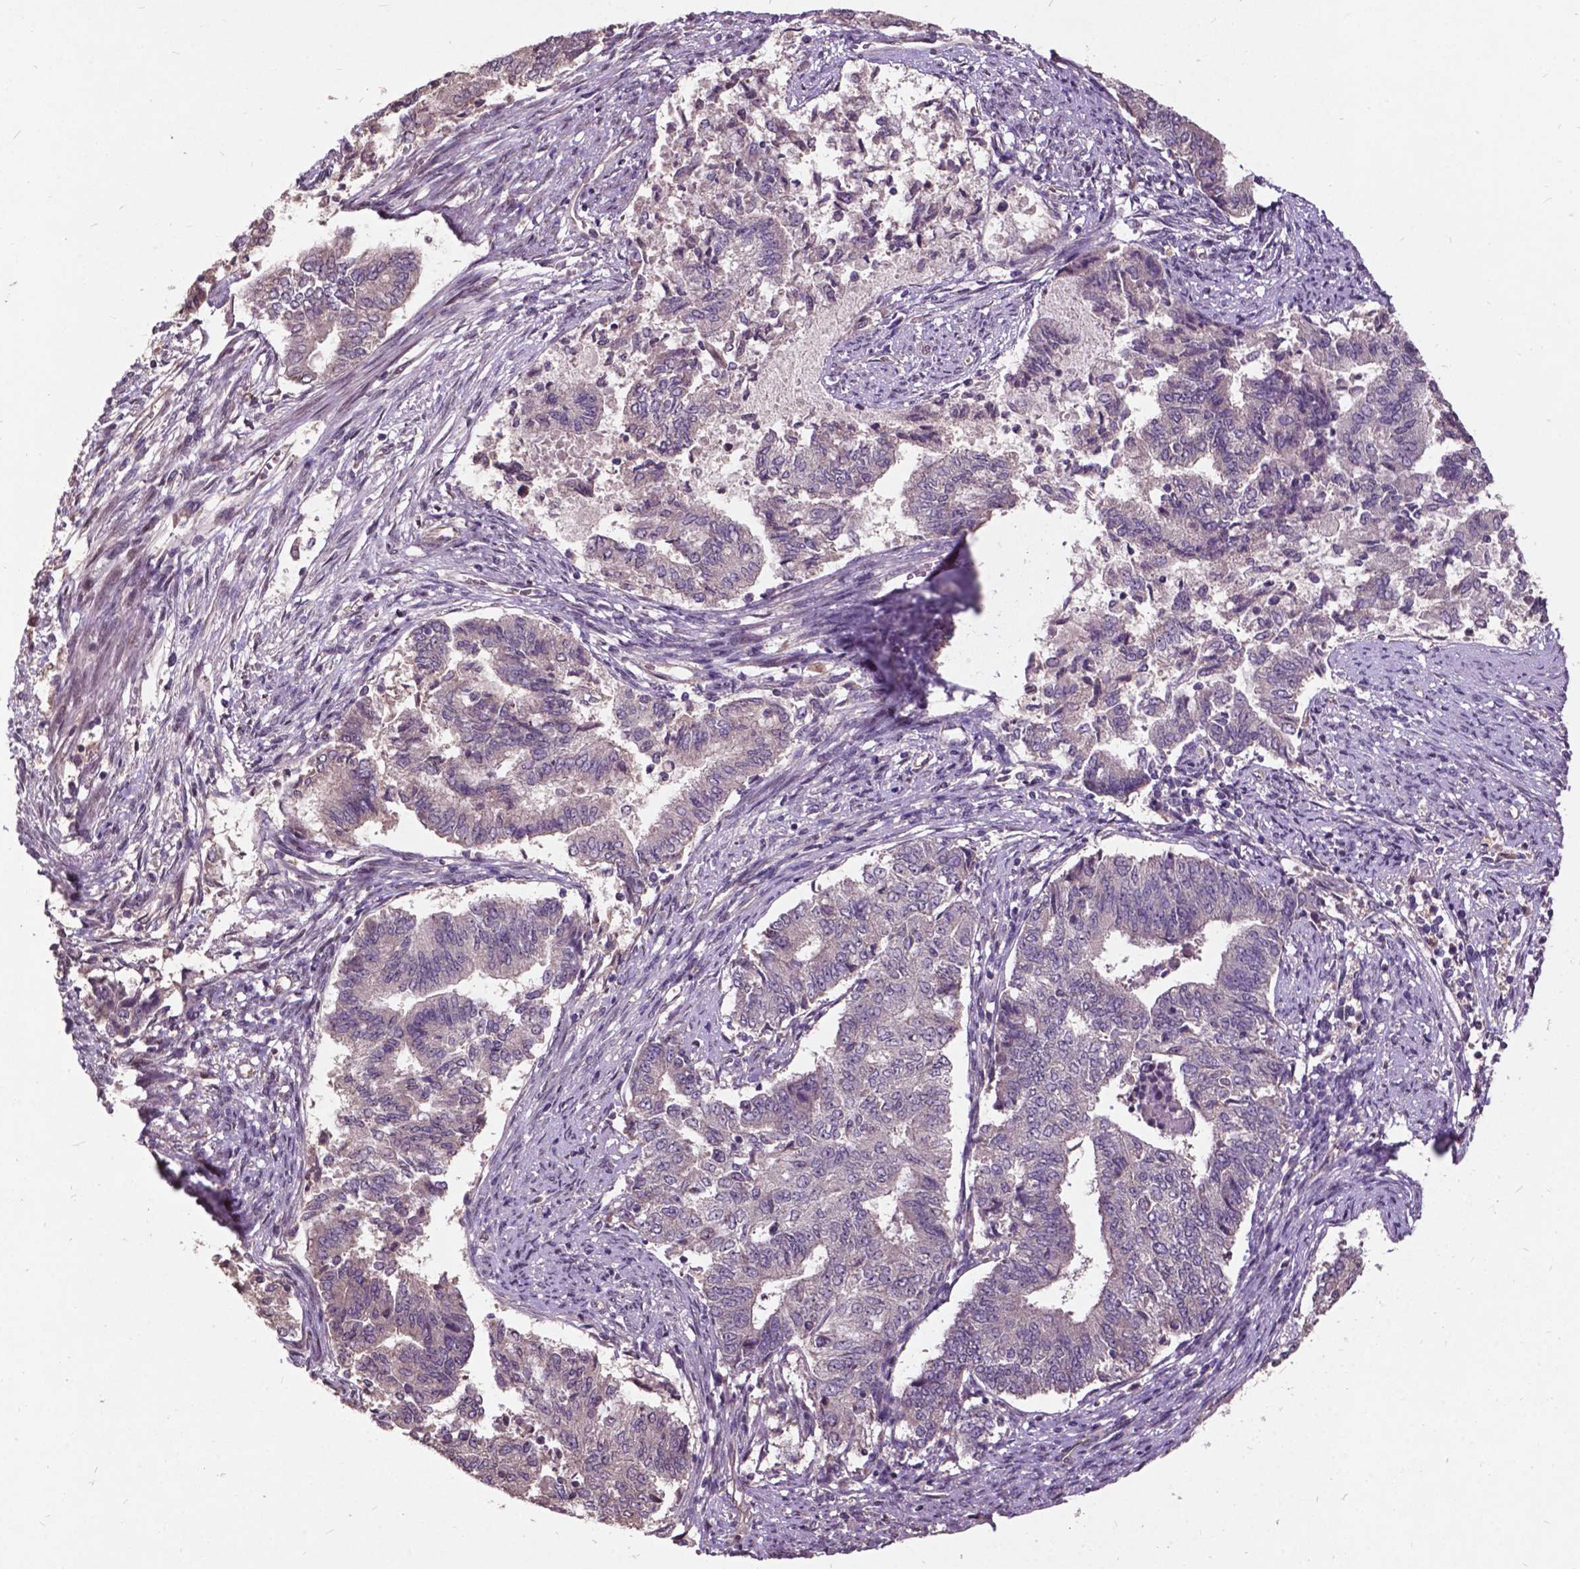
{"staining": {"intensity": "negative", "quantity": "none", "location": "none"}, "tissue": "endometrial cancer", "cell_type": "Tumor cells", "image_type": "cancer", "snomed": [{"axis": "morphology", "description": "Adenocarcinoma, NOS"}, {"axis": "topography", "description": "Endometrium"}], "caption": "Protein analysis of endometrial cancer reveals no significant staining in tumor cells.", "gene": "AP1S3", "patient": {"sex": "female", "age": 65}}